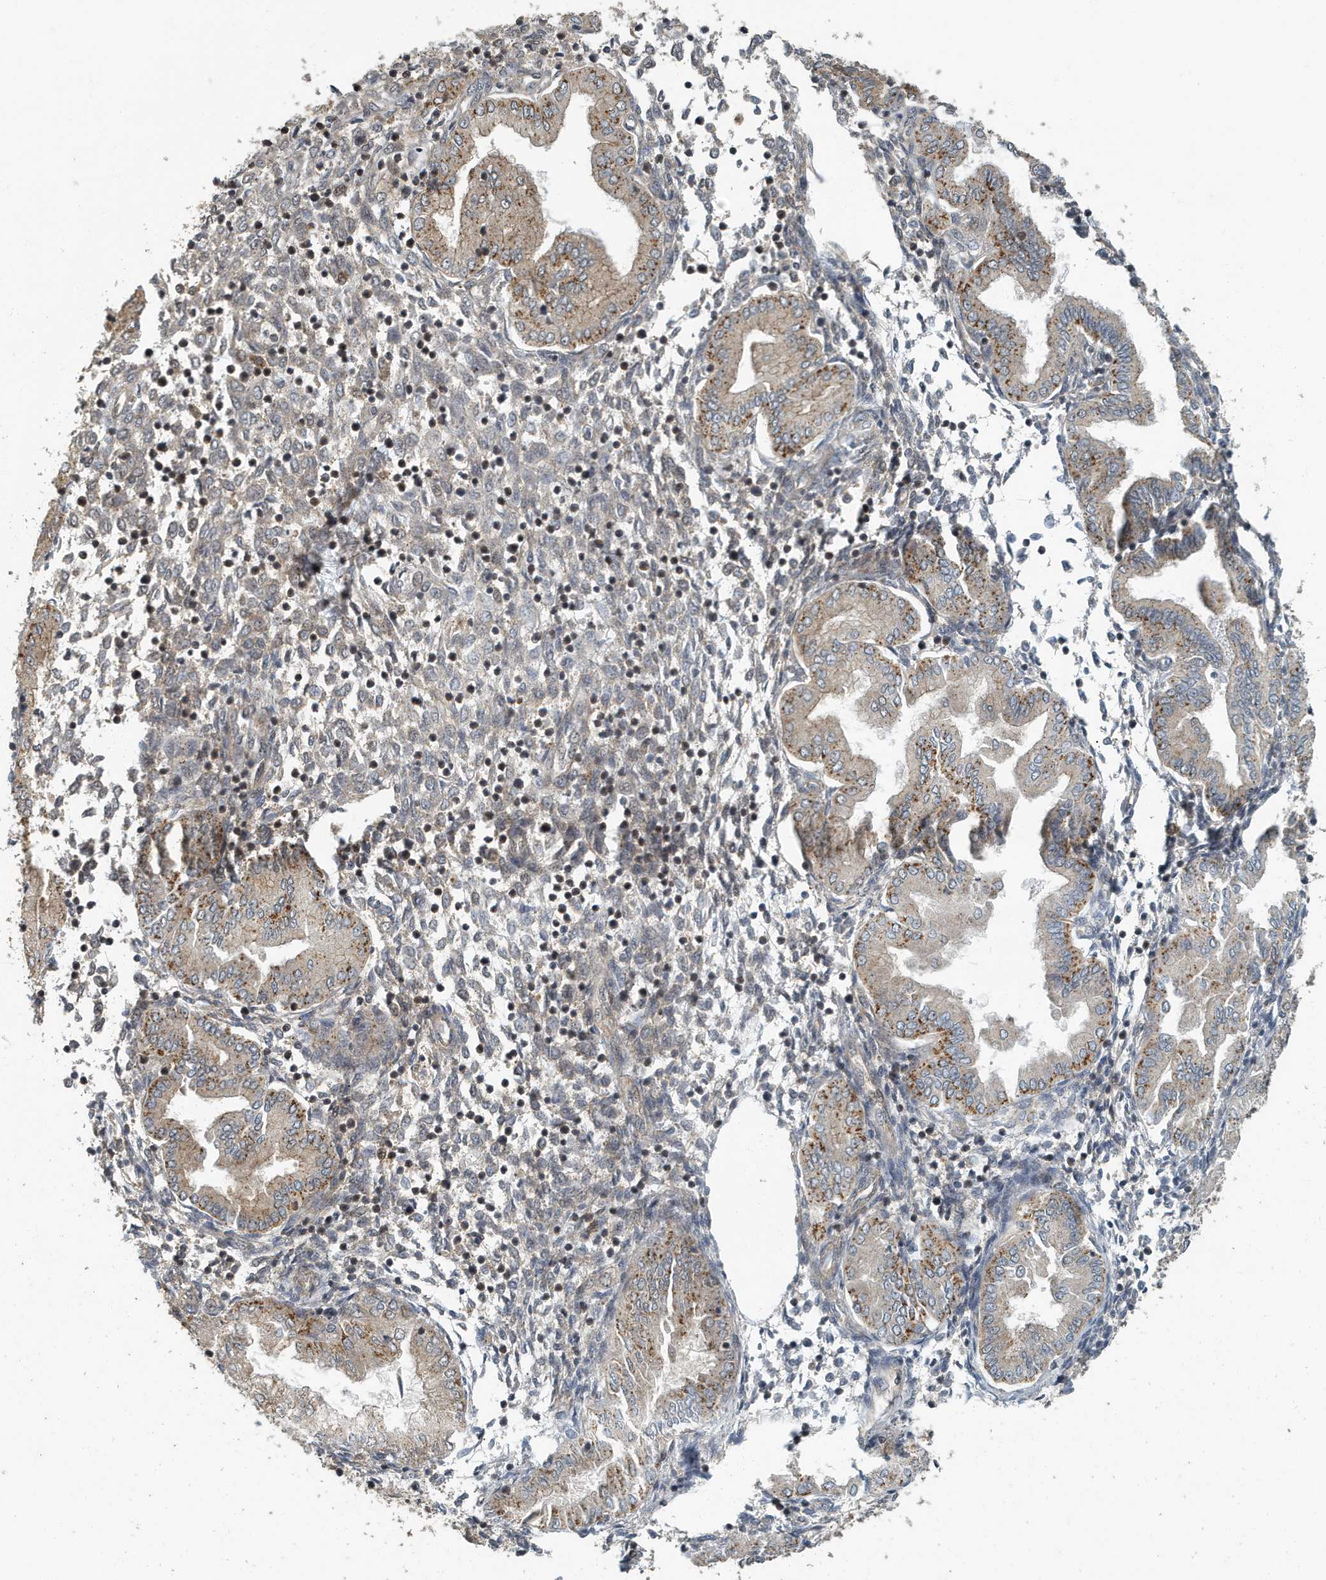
{"staining": {"intensity": "negative", "quantity": "none", "location": "none"}, "tissue": "endometrium", "cell_type": "Cells in endometrial stroma", "image_type": "normal", "snomed": [{"axis": "morphology", "description": "Normal tissue, NOS"}, {"axis": "topography", "description": "Endometrium"}], "caption": "High magnification brightfield microscopy of benign endometrium stained with DAB (brown) and counterstained with hematoxylin (blue): cells in endometrial stroma show no significant expression. The staining is performed using DAB brown chromogen with nuclei counter-stained in using hematoxylin.", "gene": "KIF15", "patient": {"sex": "female", "age": 53}}